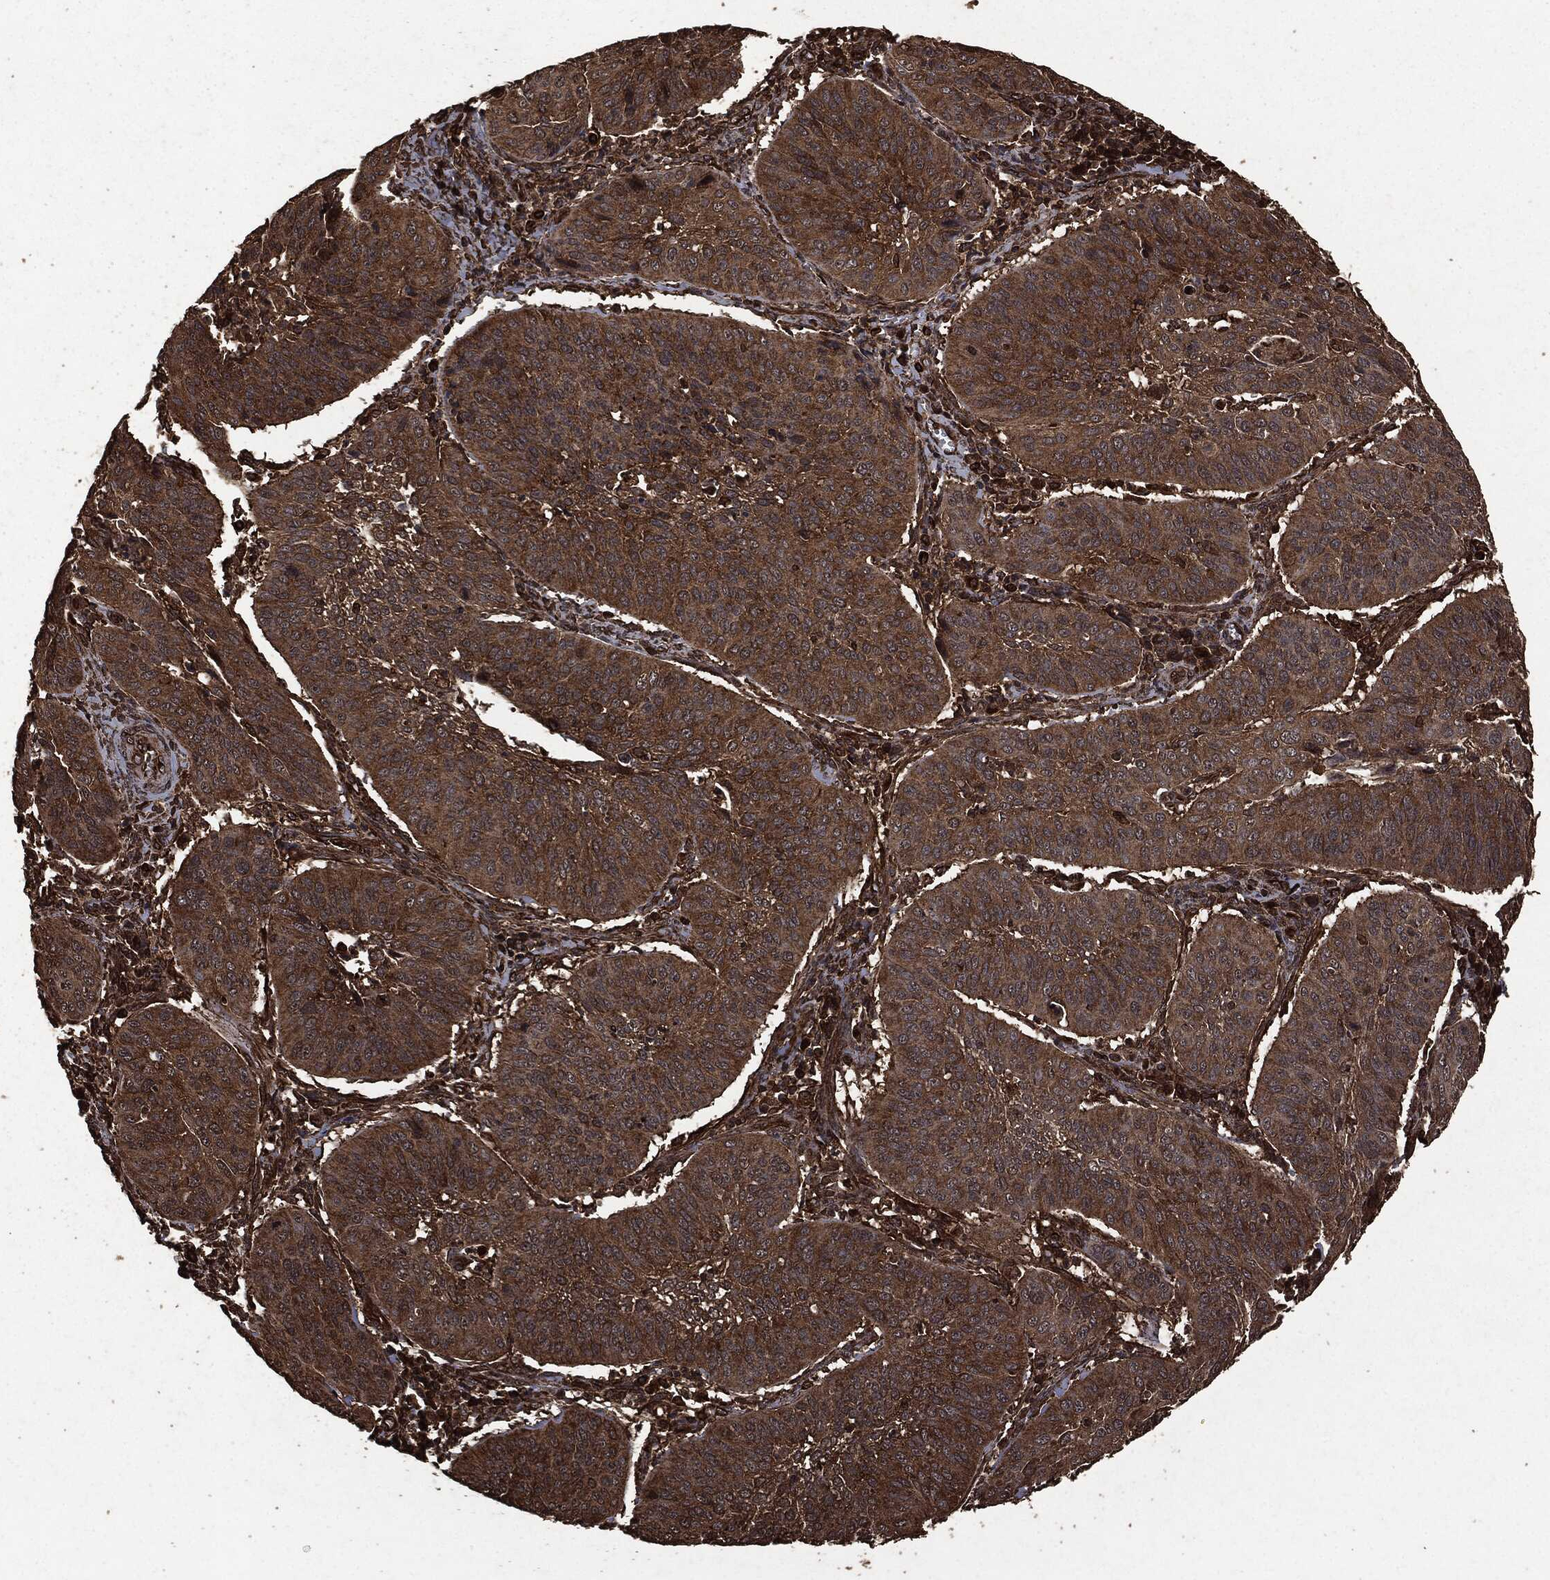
{"staining": {"intensity": "strong", "quantity": "25%-75%", "location": "cytoplasmic/membranous"}, "tissue": "cervical cancer", "cell_type": "Tumor cells", "image_type": "cancer", "snomed": [{"axis": "morphology", "description": "Normal tissue, NOS"}, {"axis": "morphology", "description": "Squamous cell carcinoma, NOS"}, {"axis": "topography", "description": "Cervix"}], "caption": "Immunohistochemical staining of human cervical cancer displays strong cytoplasmic/membranous protein expression in about 25%-75% of tumor cells.", "gene": "HRAS", "patient": {"sex": "female", "age": 39}}